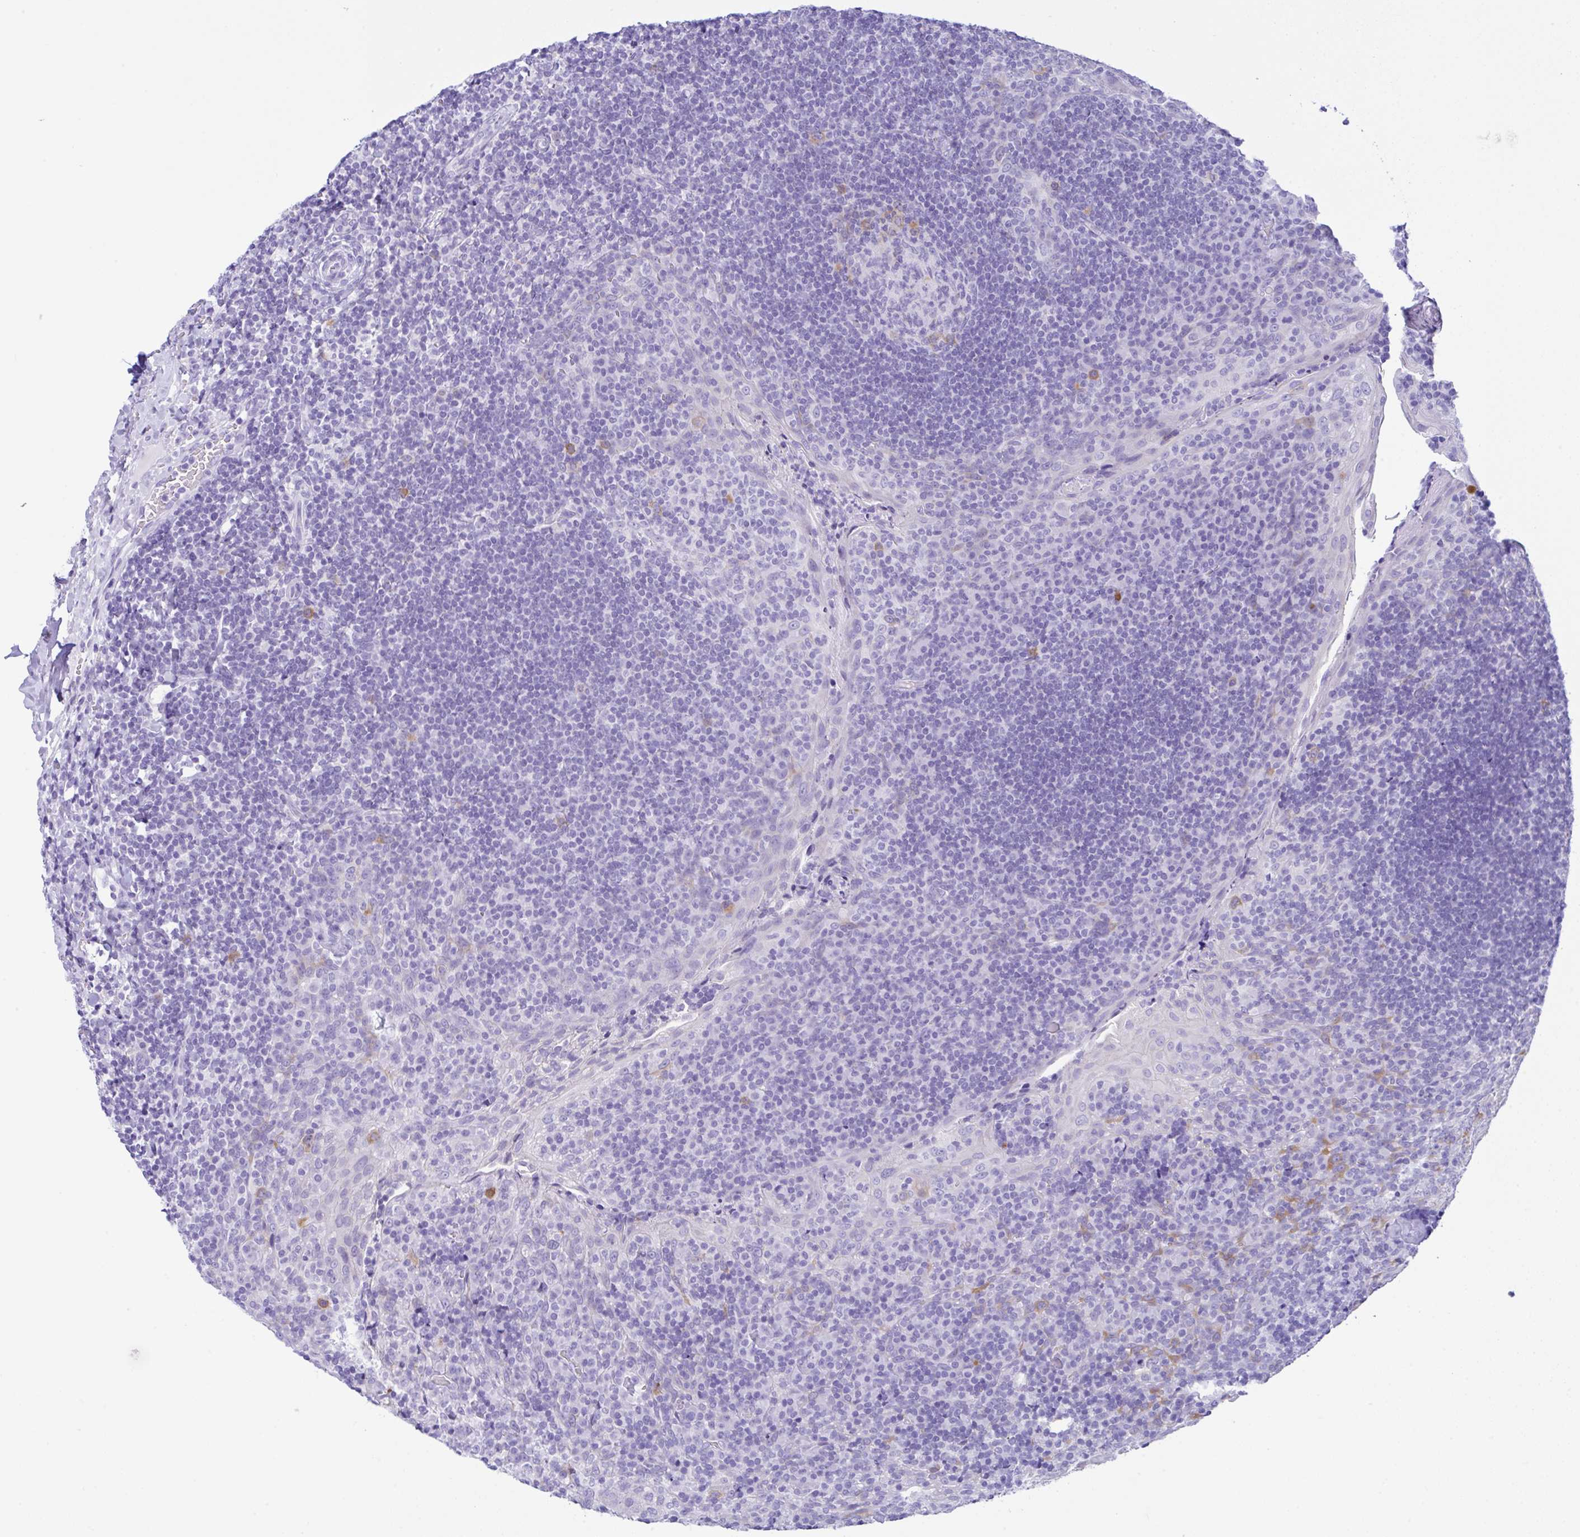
{"staining": {"intensity": "moderate", "quantity": "<25%", "location": "cytoplasmic/membranous"}, "tissue": "tonsil", "cell_type": "Germinal center cells", "image_type": "normal", "snomed": [{"axis": "morphology", "description": "Normal tissue, NOS"}, {"axis": "topography", "description": "Tonsil"}], "caption": "Immunohistochemistry image of benign human tonsil stained for a protein (brown), which demonstrates low levels of moderate cytoplasmic/membranous positivity in approximately <25% of germinal center cells.", "gene": "RRM2", "patient": {"sex": "male", "age": 17}}